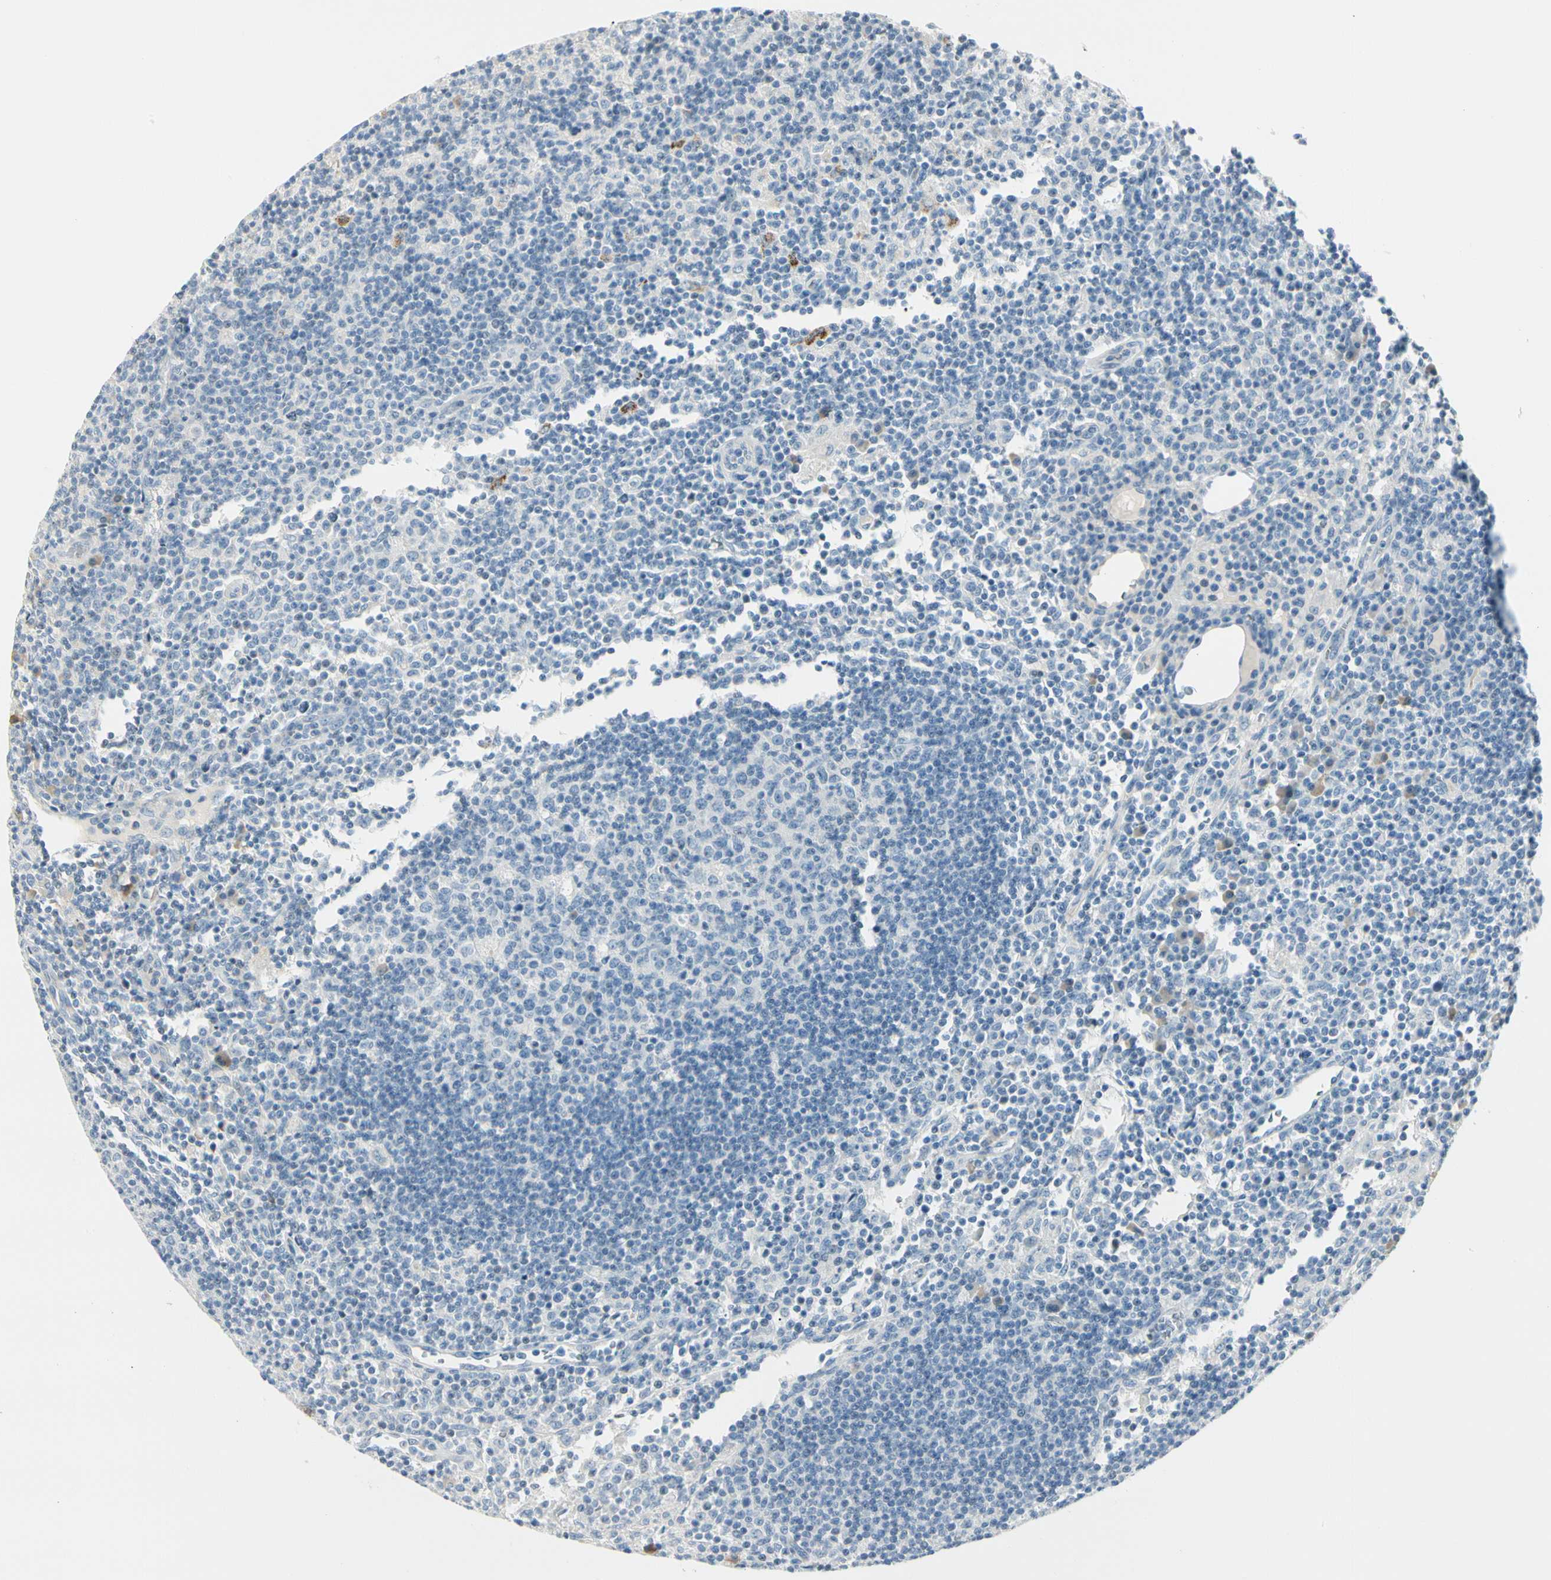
{"staining": {"intensity": "negative", "quantity": "none", "location": "none"}, "tissue": "lymph node", "cell_type": "Germinal center cells", "image_type": "normal", "snomed": [{"axis": "morphology", "description": "Normal tissue, NOS"}, {"axis": "morphology", "description": "Inflammation, NOS"}, {"axis": "topography", "description": "Lymph node"}], "caption": "Immunohistochemistry (IHC) micrograph of benign lymph node: lymph node stained with DAB (3,3'-diaminobenzidine) reveals no significant protein staining in germinal center cells. The staining was performed using DAB to visualize the protein expression in brown, while the nuclei were stained in blue with hematoxylin (Magnification: 20x).", "gene": "SLC6A15", "patient": {"sex": "male", "age": 55}}